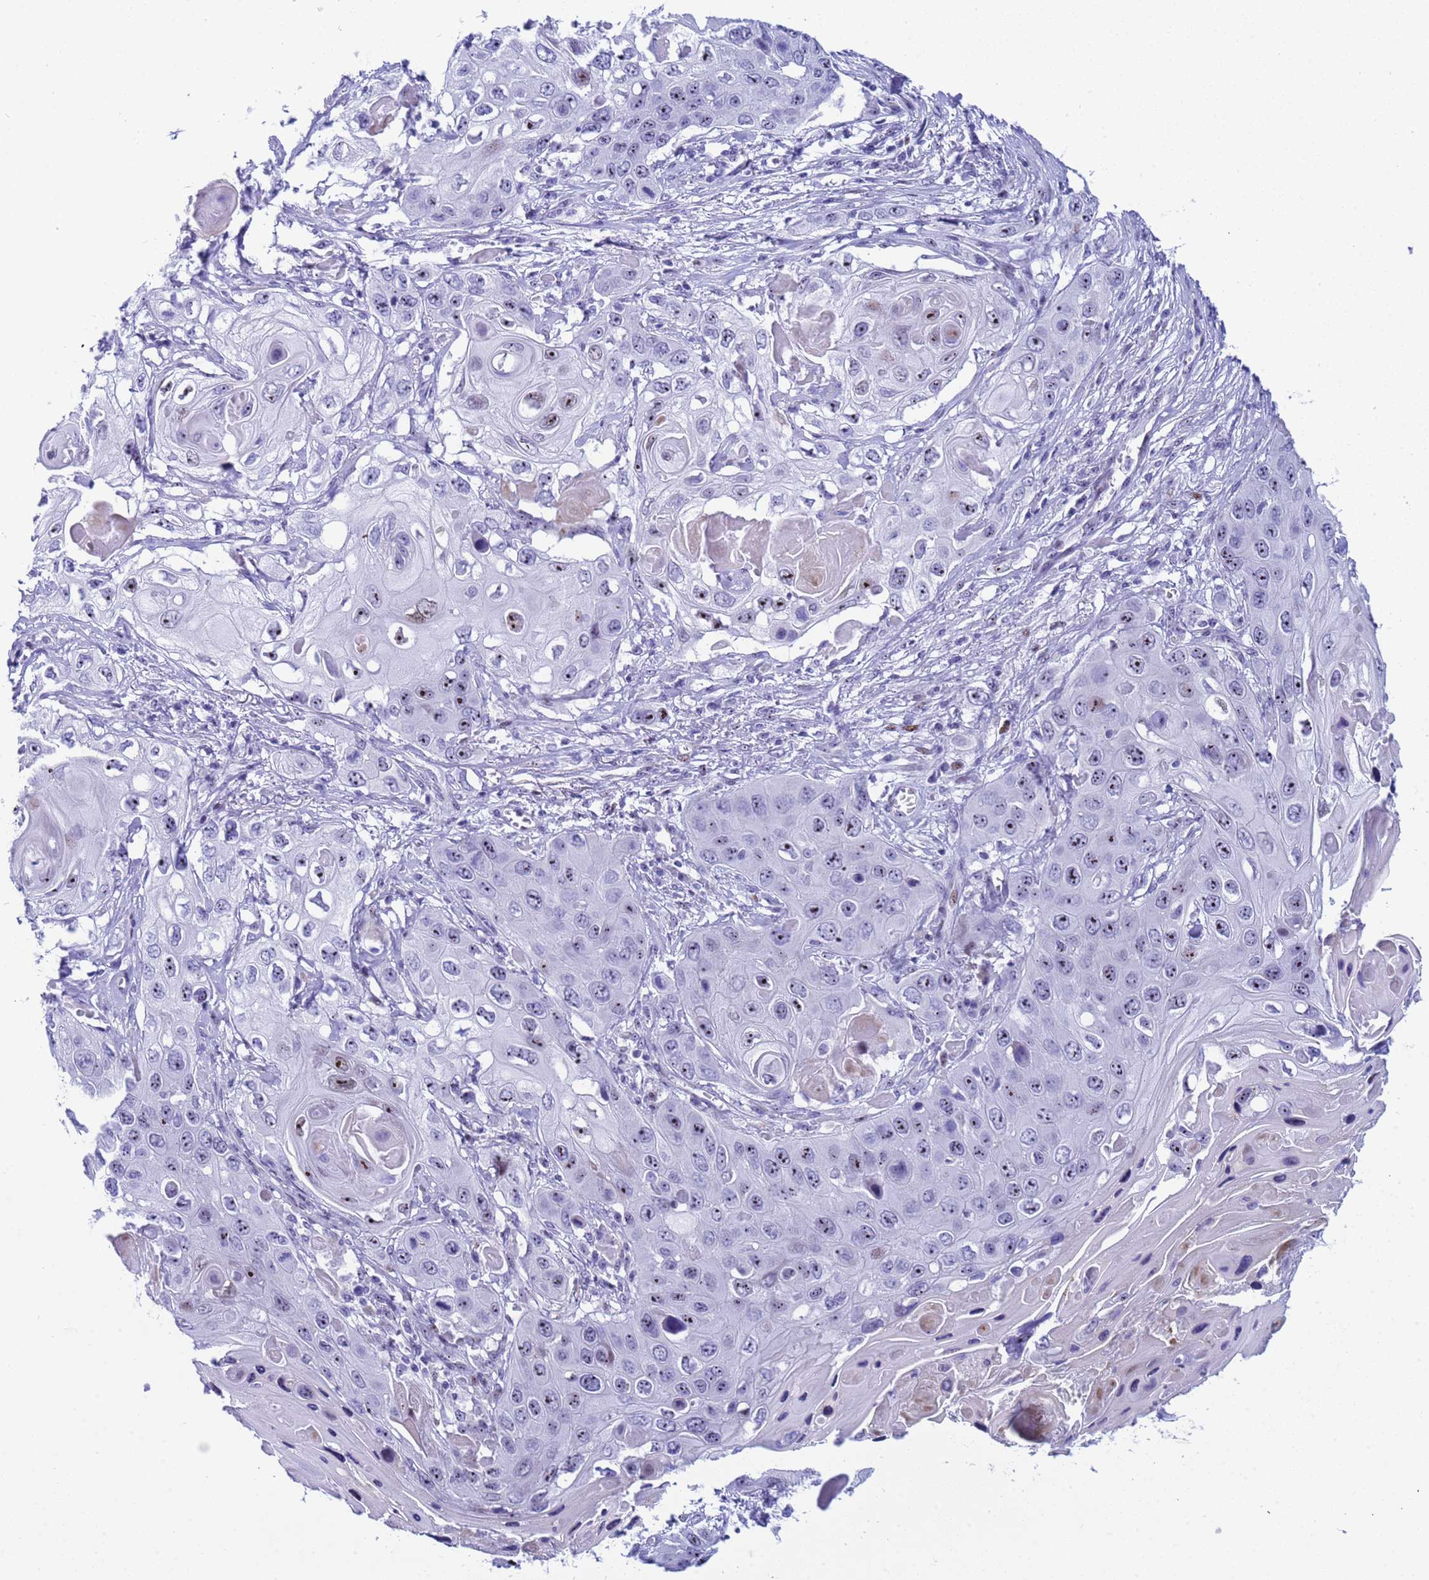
{"staining": {"intensity": "negative", "quantity": "none", "location": "none"}, "tissue": "skin cancer", "cell_type": "Tumor cells", "image_type": "cancer", "snomed": [{"axis": "morphology", "description": "Squamous cell carcinoma, NOS"}, {"axis": "topography", "description": "Skin"}], "caption": "Protein analysis of skin squamous cell carcinoma reveals no significant positivity in tumor cells. Brightfield microscopy of IHC stained with DAB (3,3'-diaminobenzidine) (brown) and hematoxylin (blue), captured at high magnification.", "gene": "POP5", "patient": {"sex": "male", "age": 55}}